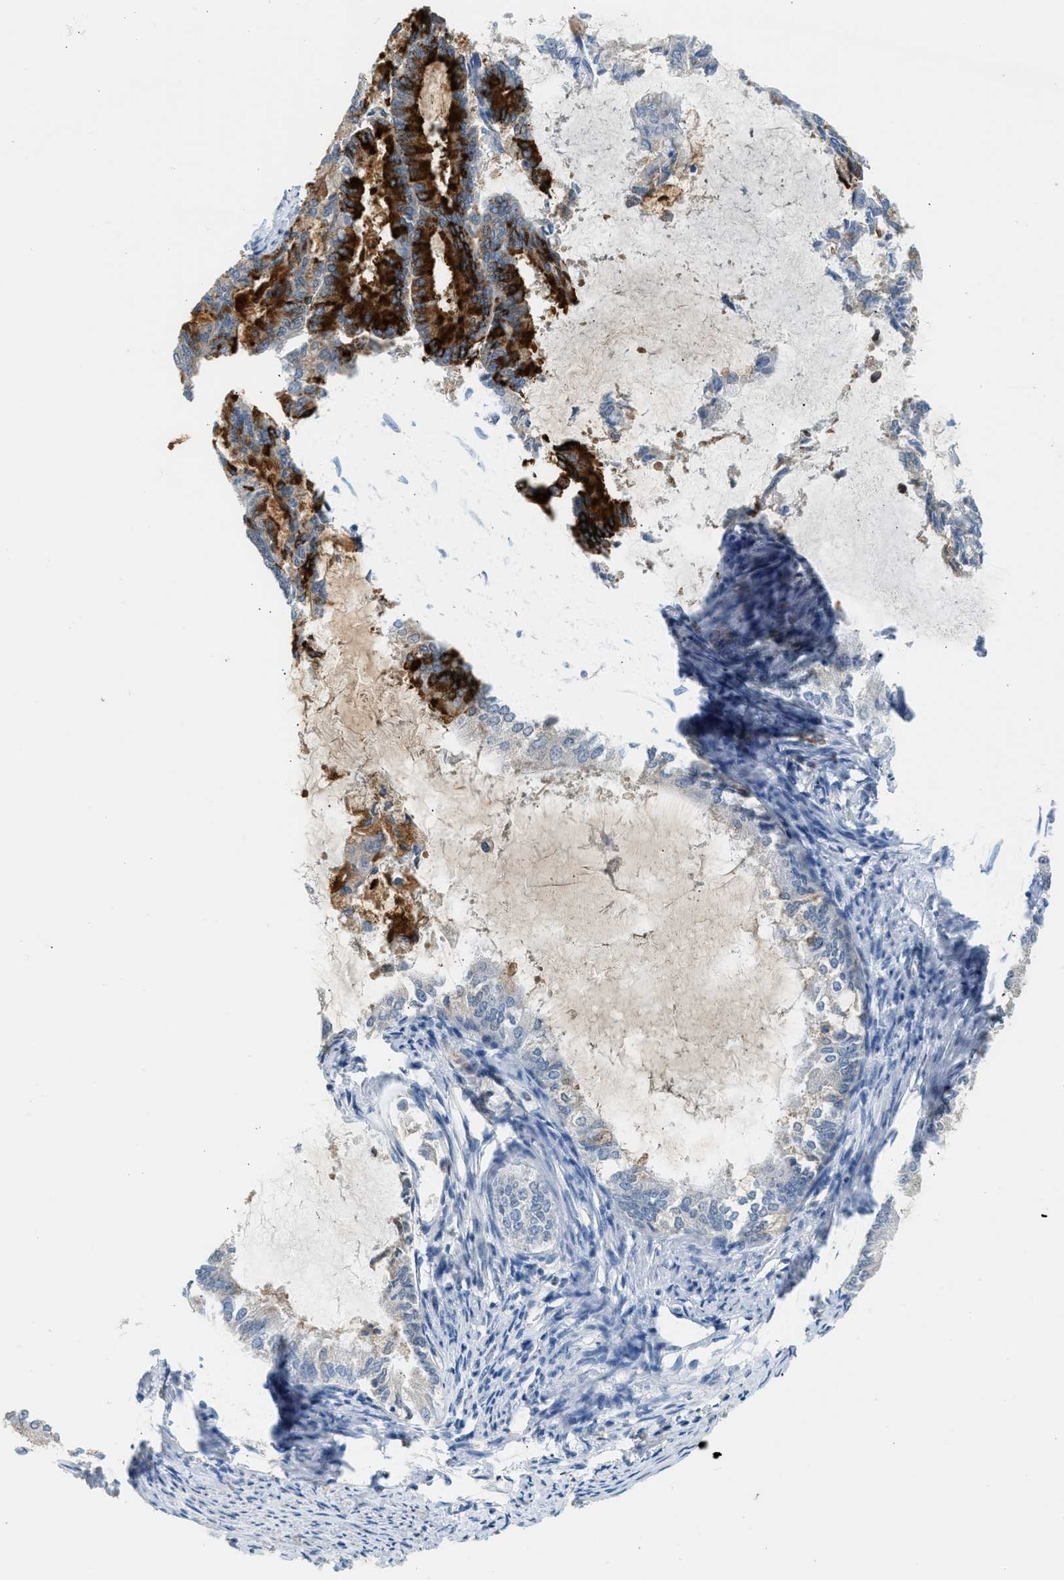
{"staining": {"intensity": "strong", "quantity": "<25%", "location": "cytoplasmic/membranous"}, "tissue": "endometrial cancer", "cell_type": "Tumor cells", "image_type": "cancer", "snomed": [{"axis": "morphology", "description": "Adenocarcinoma, NOS"}, {"axis": "topography", "description": "Endometrium"}], "caption": "Endometrial adenocarcinoma tissue displays strong cytoplasmic/membranous positivity in approximately <25% of tumor cells, visualized by immunohistochemistry.", "gene": "RHBDF2", "patient": {"sex": "female", "age": 86}}